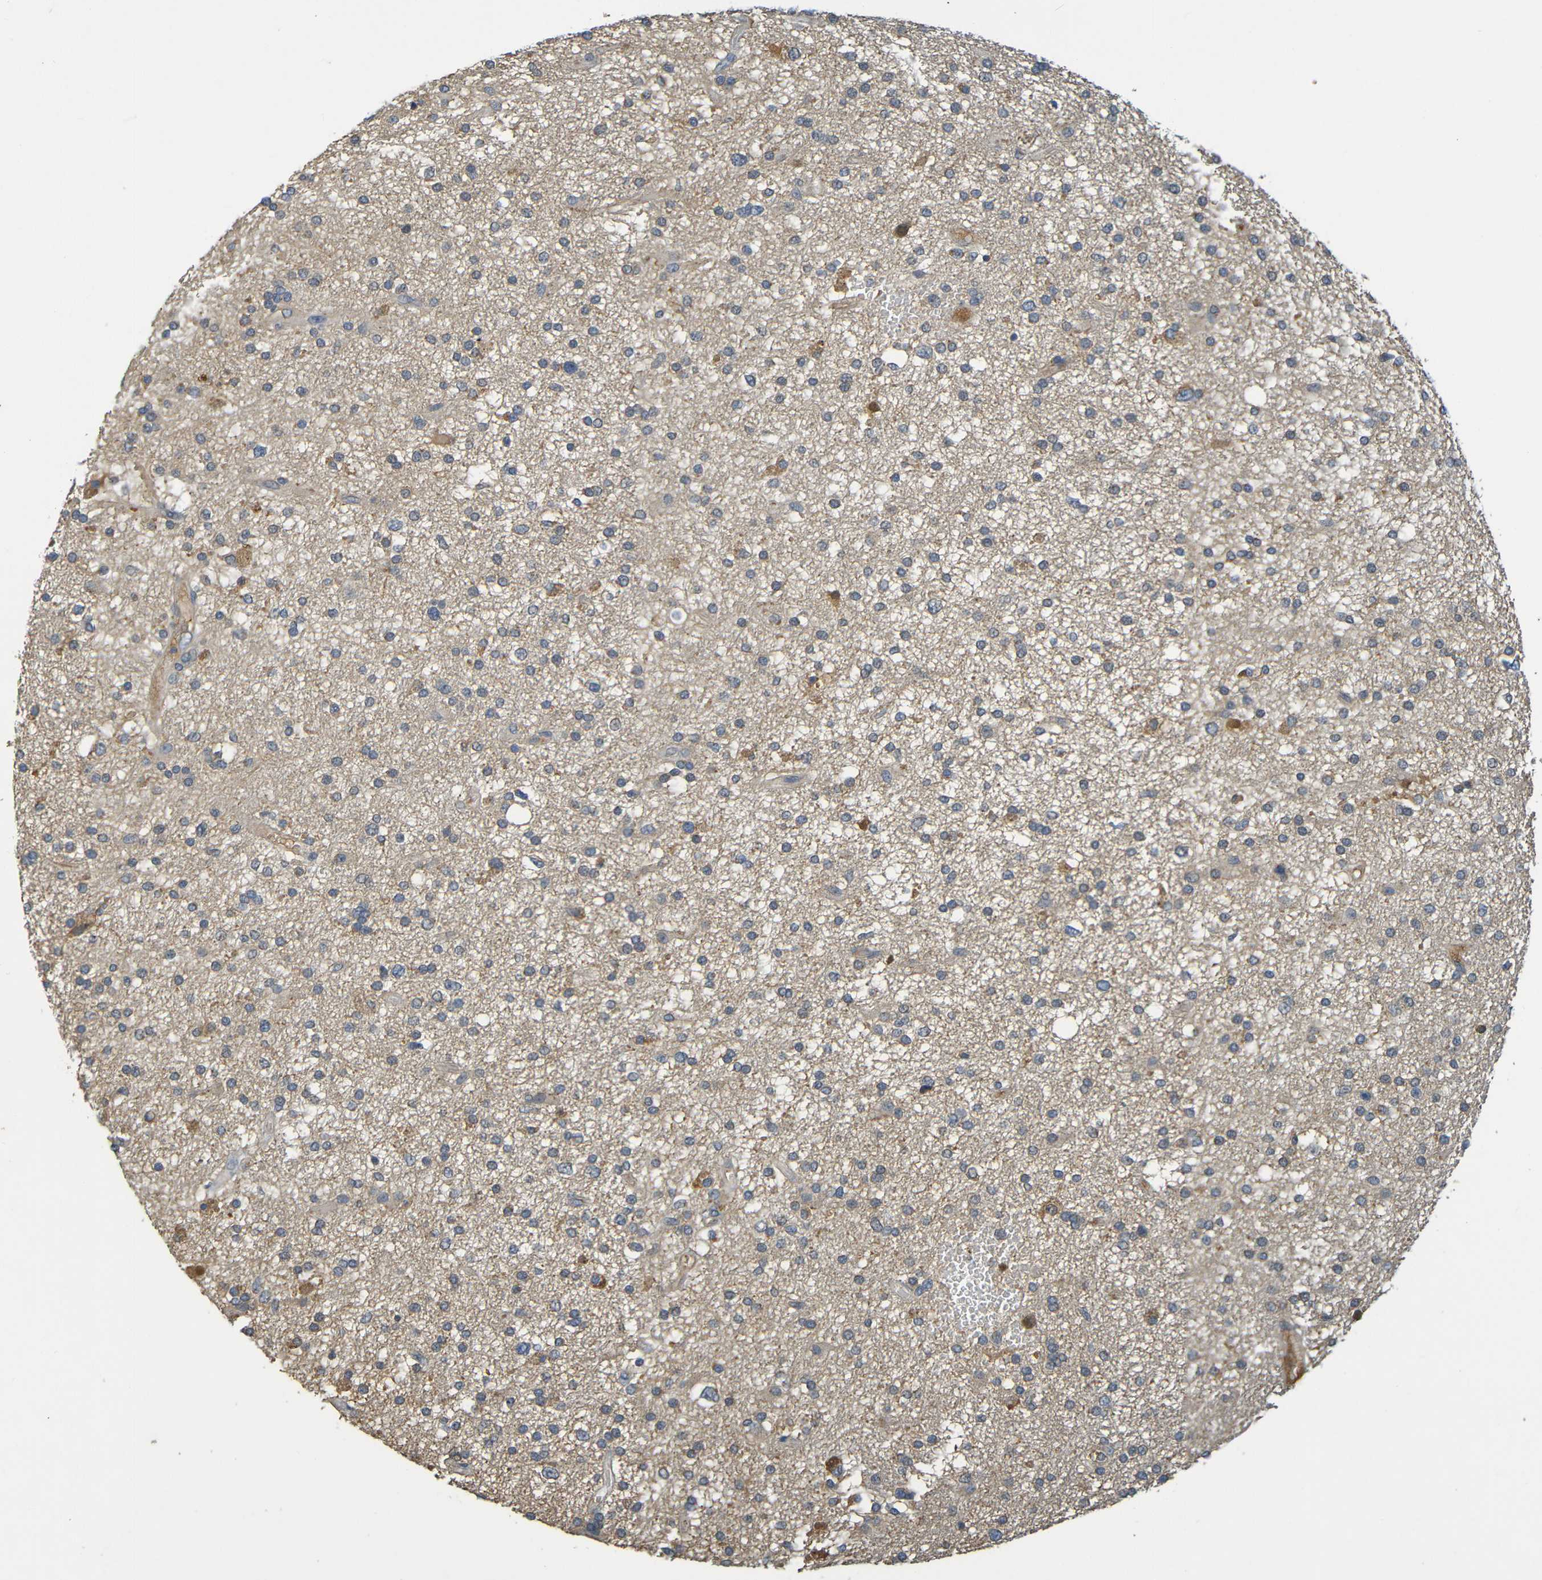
{"staining": {"intensity": "moderate", "quantity": "<25%", "location": "cytoplasmic/membranous"}, "tissue": "glioma", "cell_type": "Tumor cells", "image_type": "cancer", "snomed": [{"axis": "morphology", "description": "Glioma, malignant, High grade"}, {"axis": "topography", "description": "Brain"}], "caption": "An image of high-grade glioma (malignant) stained for a protein demonstrates moderate cytoplasmic/membranous brown staining in tumor cells. (DAB (3,3'-diaminobenzidine) IHC with brightfield microscopy, high magnification).", "gene": "C1QA", "patient": {"sex": "male", "age": 33}}